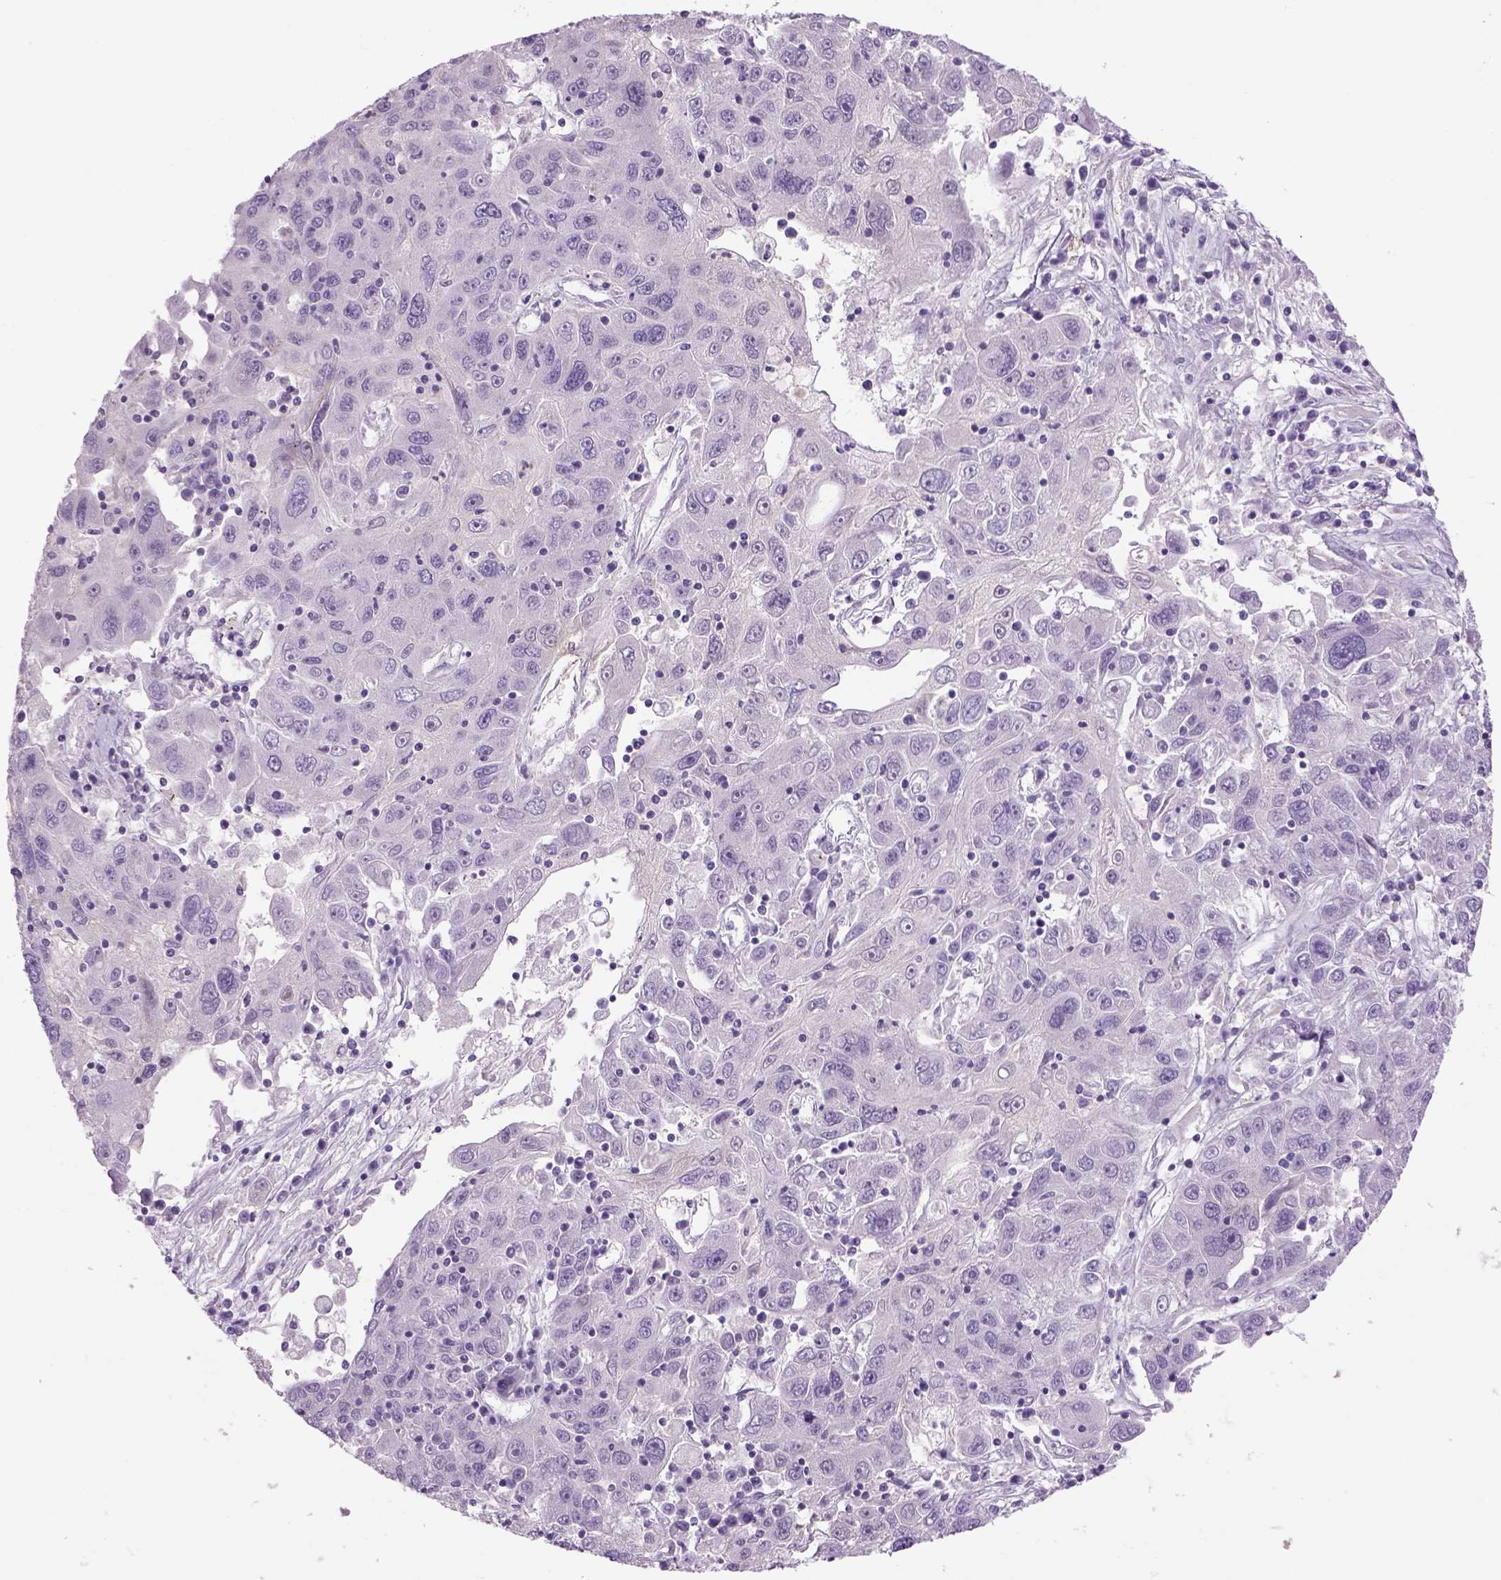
{"staining": {"intensity": "negative", "quantity": "none", "location": "none"}, "tissue": "stomach cancer", "cell_type": "Tumor cells", "image_type": "cancer", "snomed": [{"axis": "morphology", "description": "Adenocarcinoma, NOS"}, {"axis": "topography", "description": "Stomach"}], "caption": "IHC histopathology image of neoplastic tissue: adenocarcinoma (stomach) stained with DAB (3,3'-diaminobenzidine) demonstrates no significant protein positivity in tumor cells. (DAB (3,3'-diaminobenzidine) immunohistochemistry (IHC) with hematoxylin counter stain).", "gene": "DBH", "patient": {"sex": "male", "age": 56}}